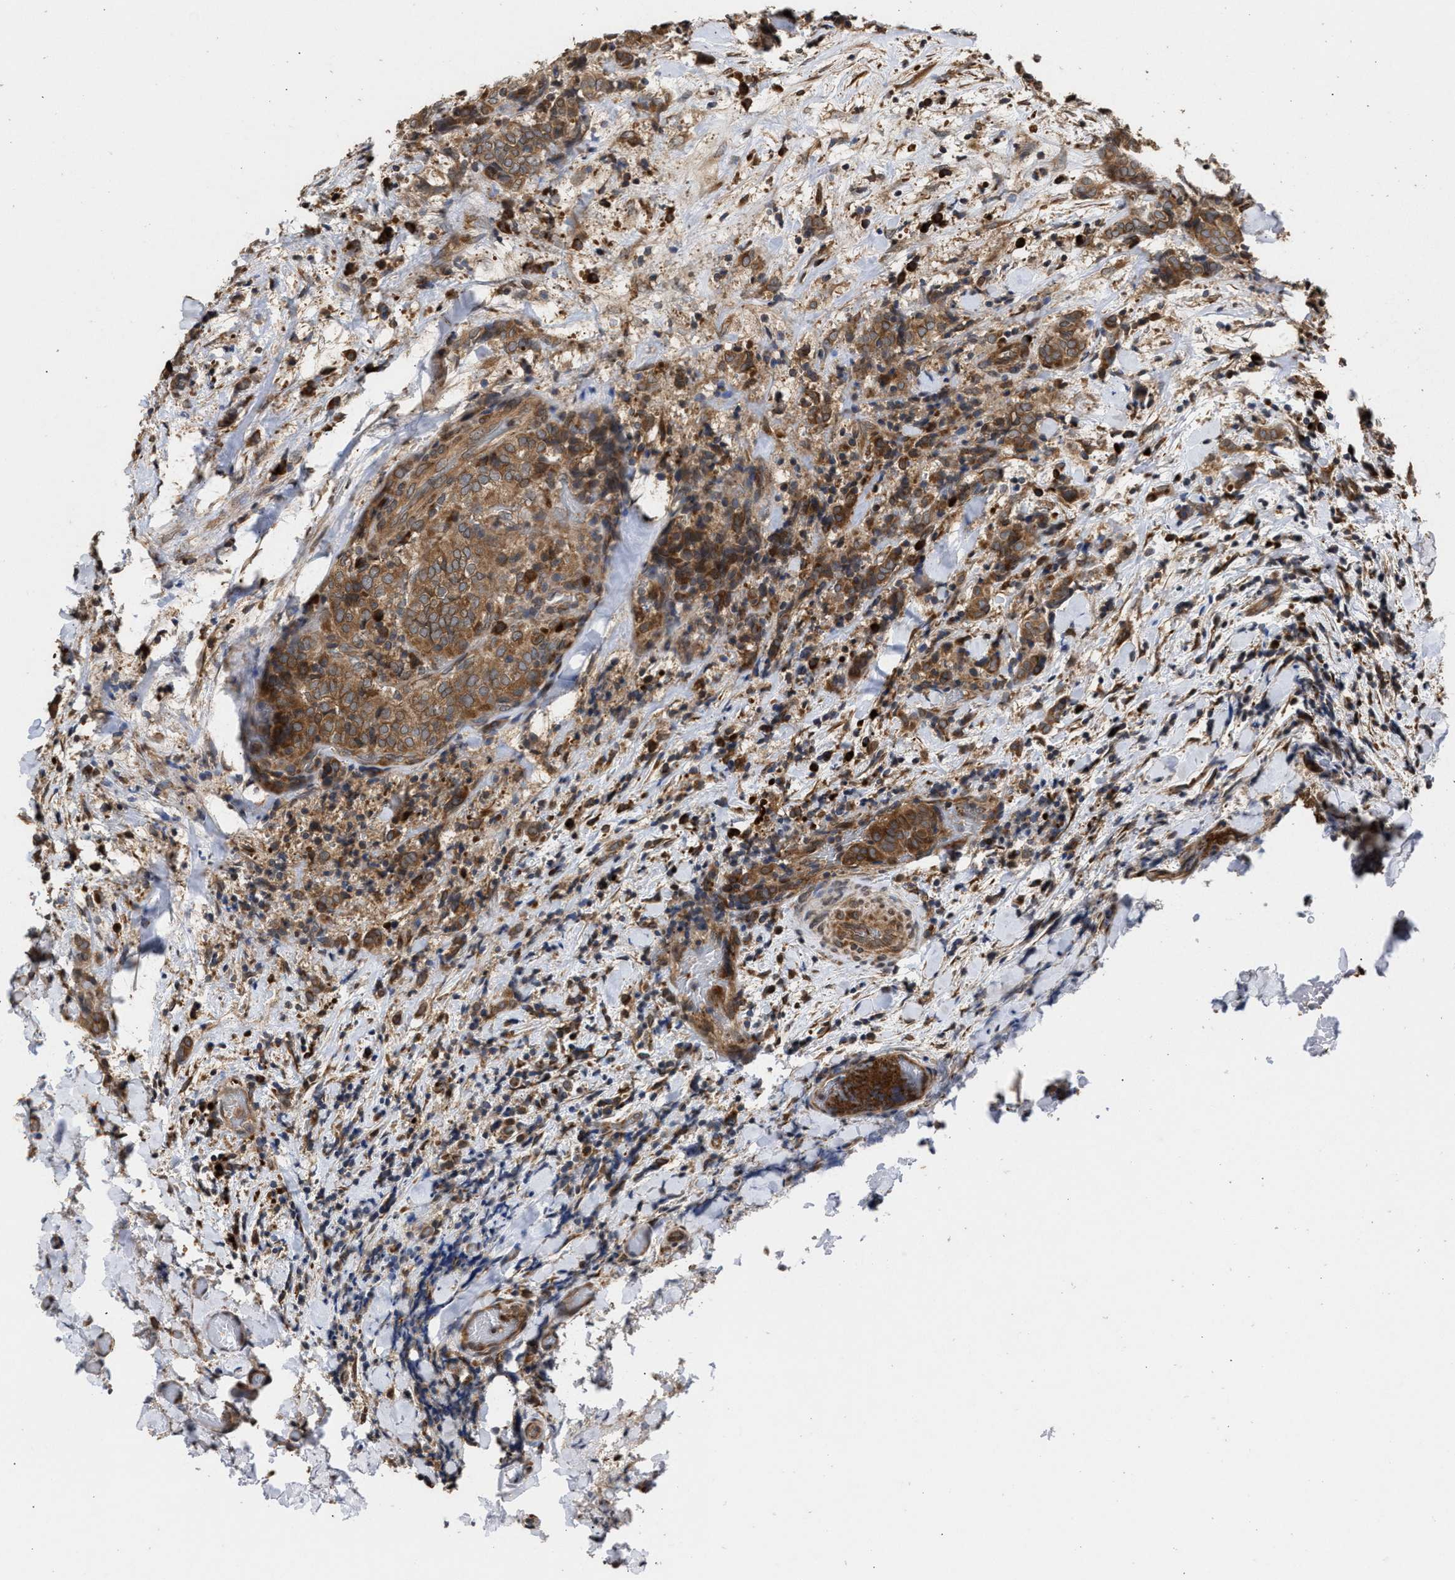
{"staining": {"intensity": "moderate", "quantity": ">75%", "location": "cytoplasmic/membranous"}, "tissue": "thyroid cancer", "cell_type": "Tumor cells", "image_type": "cancer", "snomed": [{"axis": "morphology", "description": "Normal tissue, NOS"}, {"axis": "morphology", "description": "Papillary adenocarcinoma, NOS"}, {"axis": "topography", "description": "Thyroid gland"}], "caption": "This is an image of immunohistochemistry staining of thyroid cancer (papillary adenocarcinoma), which shows moderate expression in the cytoplasmic/membranous of tumor cells.", "gene": "SAR1A", "patient": {"sex": "female", "age": 30}}